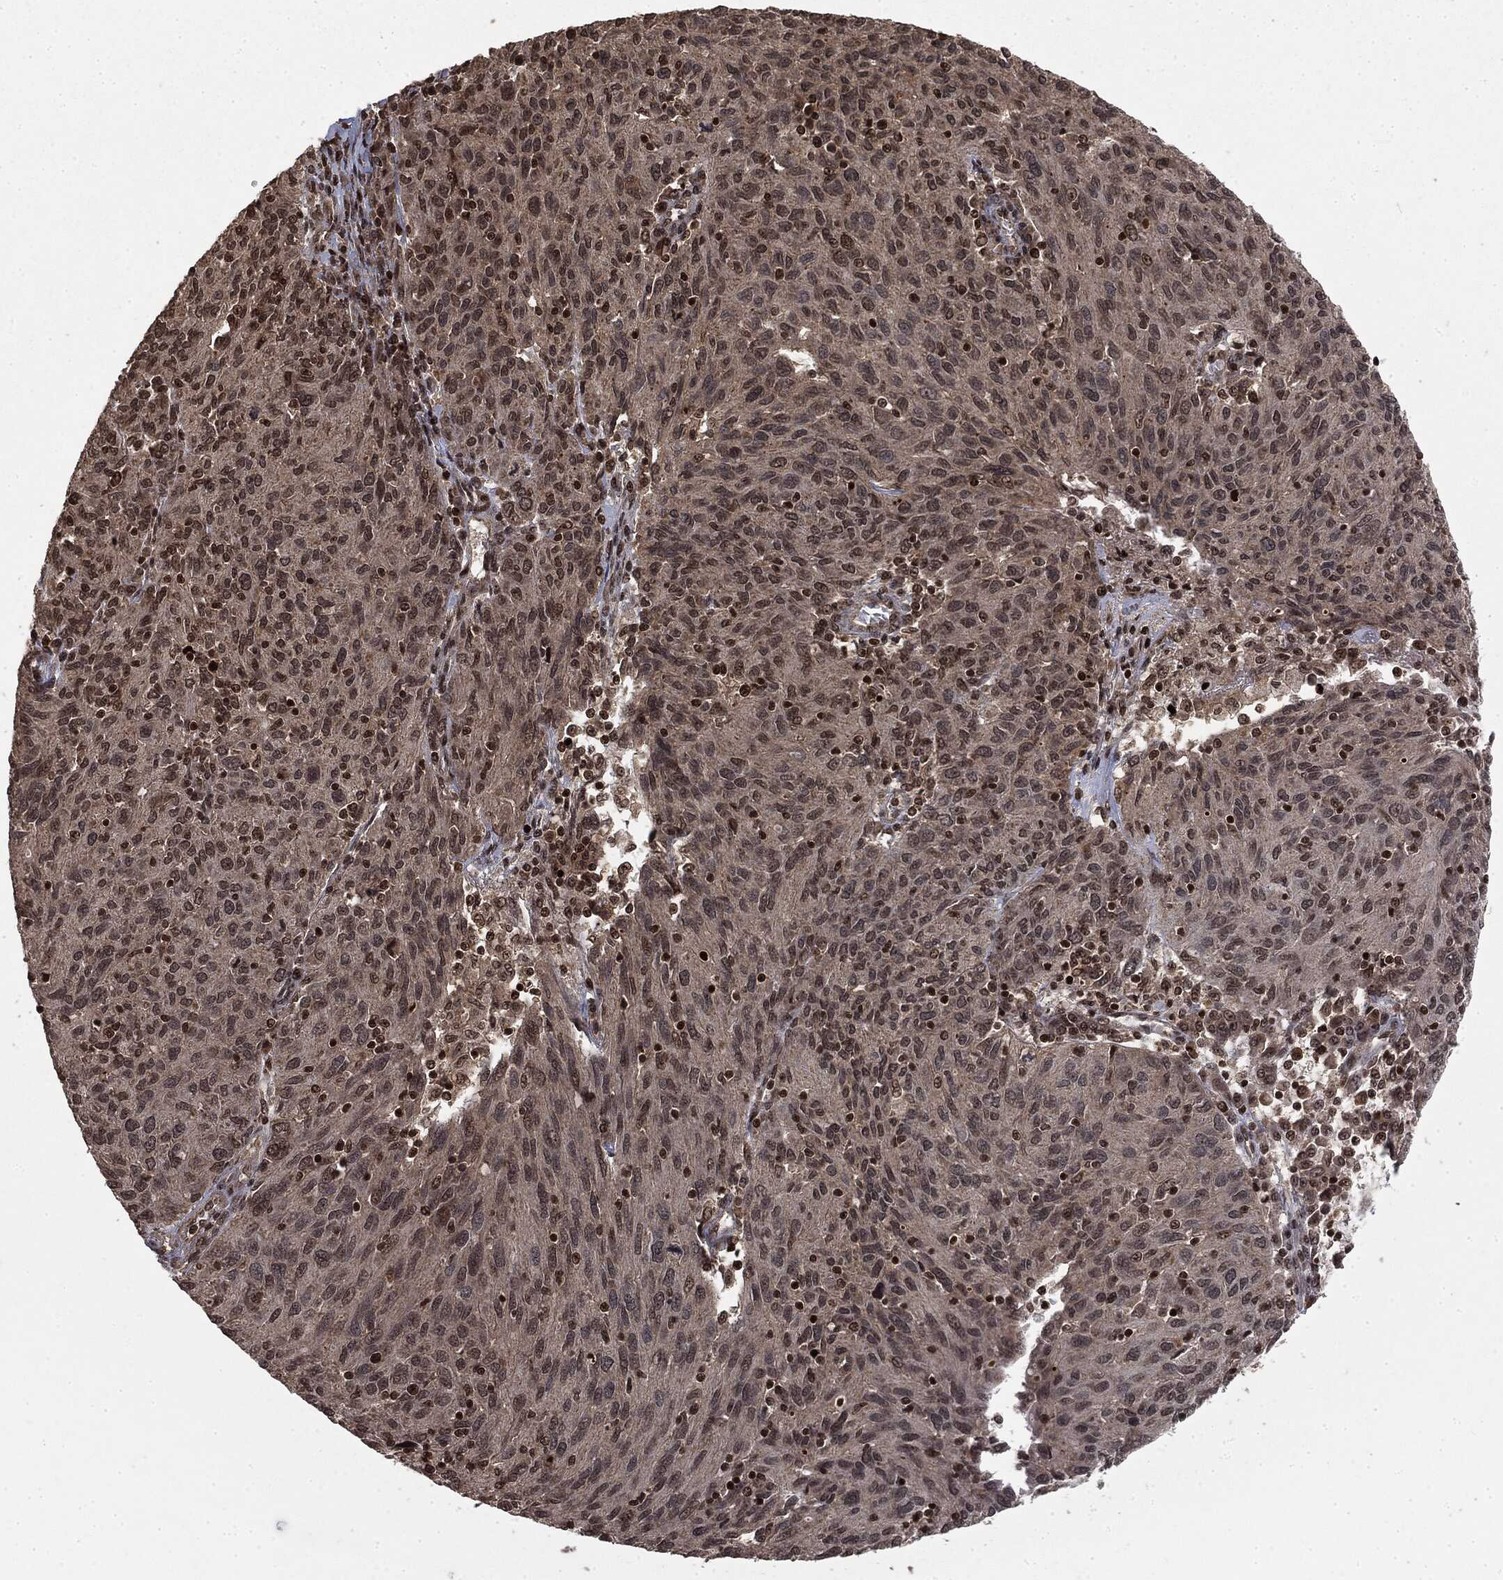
{"staining": {"intensity": "moderate", "quantity": "<25%", "location": "nuclear"}, "tissue": "ovarian cancer", "cell_type": "Tumor cells", "image_type": "cancer", "snomed": [{"axis": "morphology", "description": "Carcinoma, endometroid"}, {"axis": "topography", "description": "Ovary"}], "caption": "Immunohistochemical staining of endometroid carcinoma (ovarian) demonstrates low levels of moderate nuclear protein positivity in approximately <25% of tumor cells.", "gene": "CTDP1", "patient": {"sex": "female", "age": 50}}